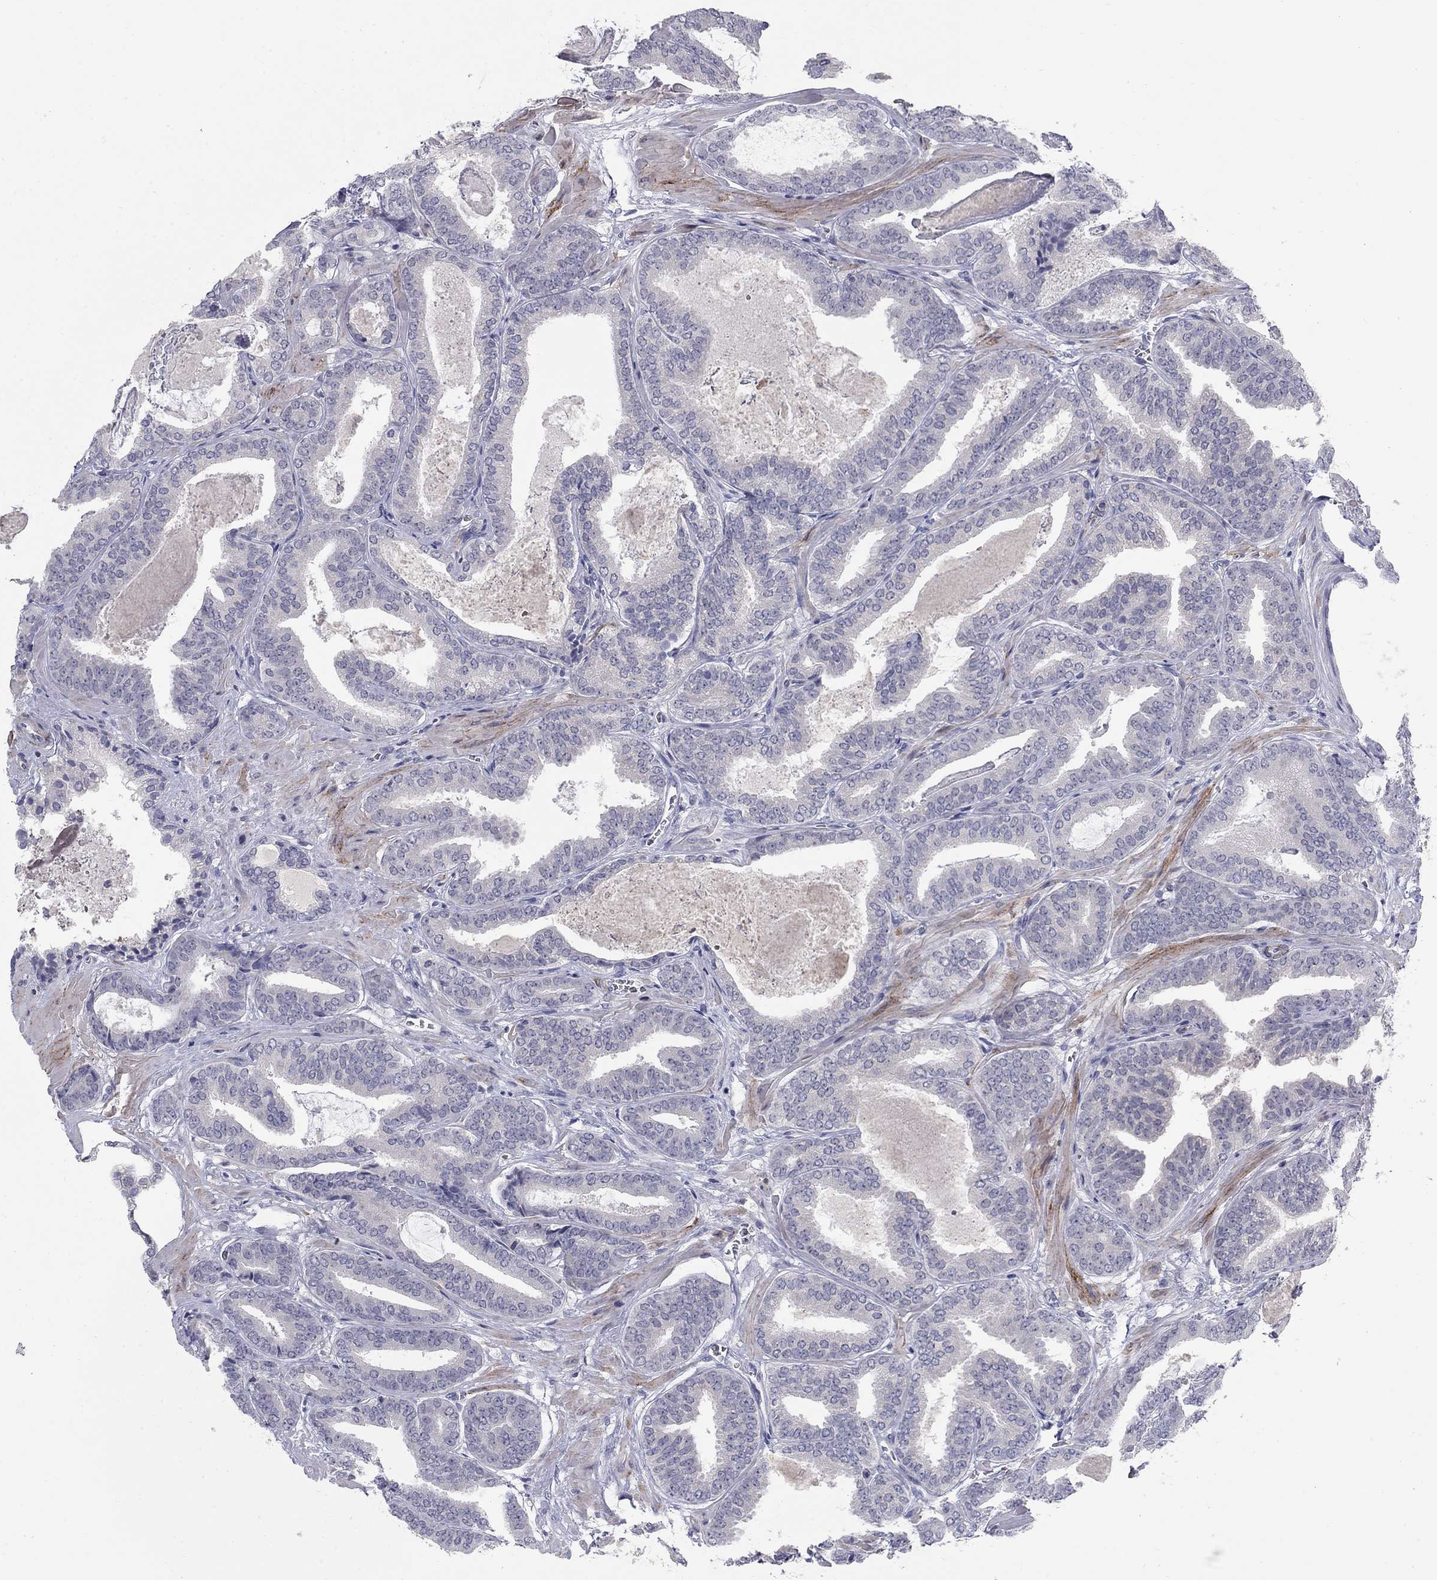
{"staining": {"intensity": "negative", "quantity": "none", "location": "none"}, "tissue": "prostate cancer", "cell_type": "Tumor cells", "image_type": "cancer", "snomed": [{"axis": "morphology", "description": "Adenocarcinoma, NOS"}, {"axis": "topography", "description": "Prostate"}], "caption": "Histopathology image shows no protein staining in tumor cells of prostate cancer tissue.", "gene": "NTRK2", "patient": {"sex": "male", "age": 63}}